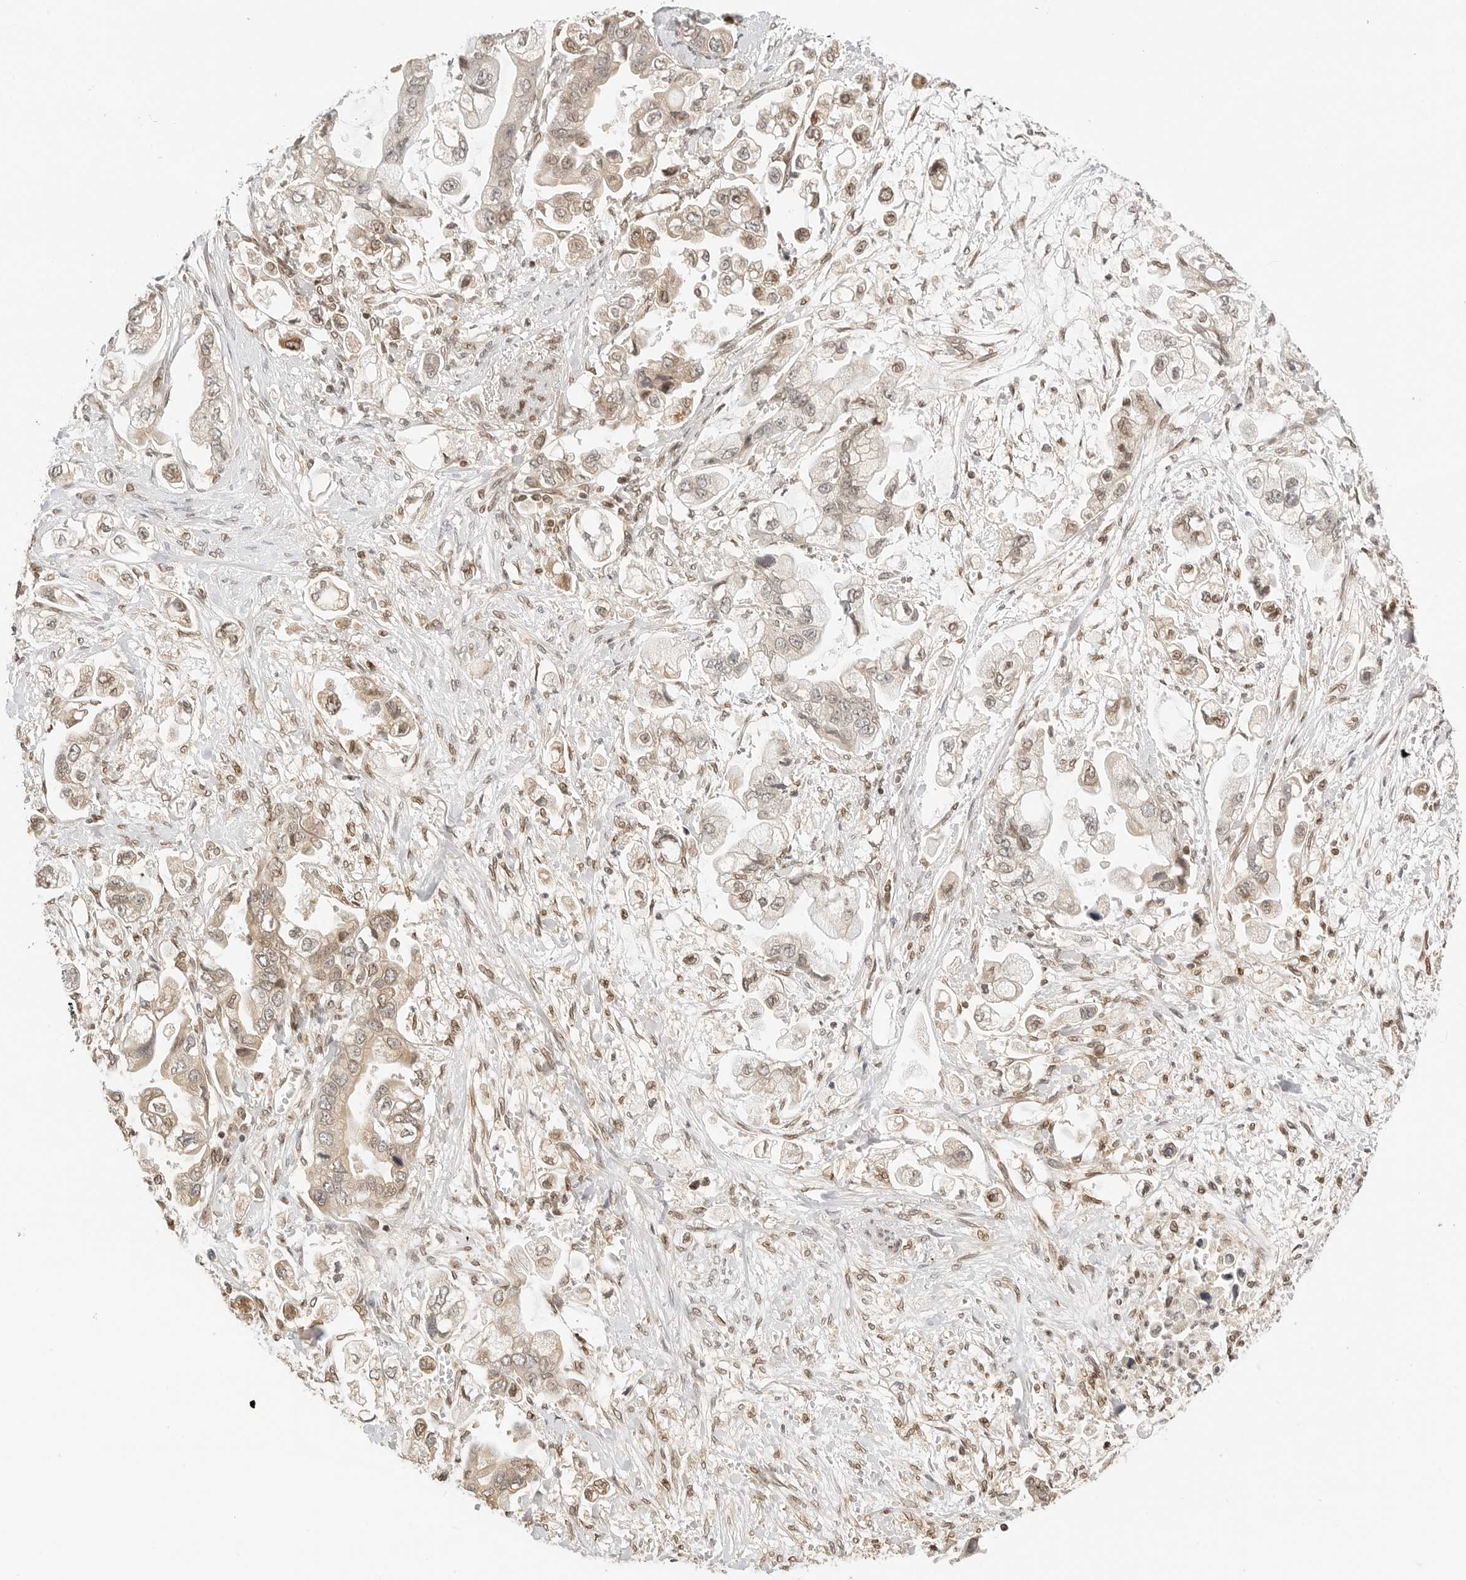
{"staining": {"intensity": "weak", "quantity": ">75%", "location": "cytoplasmic/membranous,nuclear"}, "tissue": "stomach cancer", "cell_type": "Tumor cells", "image_type": "cancer", "snomed": [{"axis": "morphology", "description": "Adenocarcinoma, NOS"}, {"axis": "topography", "description": "Stomach"}], "caption": "Stomach cancer stained with DAB (3,3'-diaminobenzidine) immunohistochemistry demonstrates low levels of weak cytoplasmic/membranous and nuclear positivity in about >75% of tumor cells. Using DAB (brown) and hematoxylin (blue) stains, captured at high magnification using brightfield microscopy.", "gene": "POLH", "patient": {"sex": "male", "age": 62}}